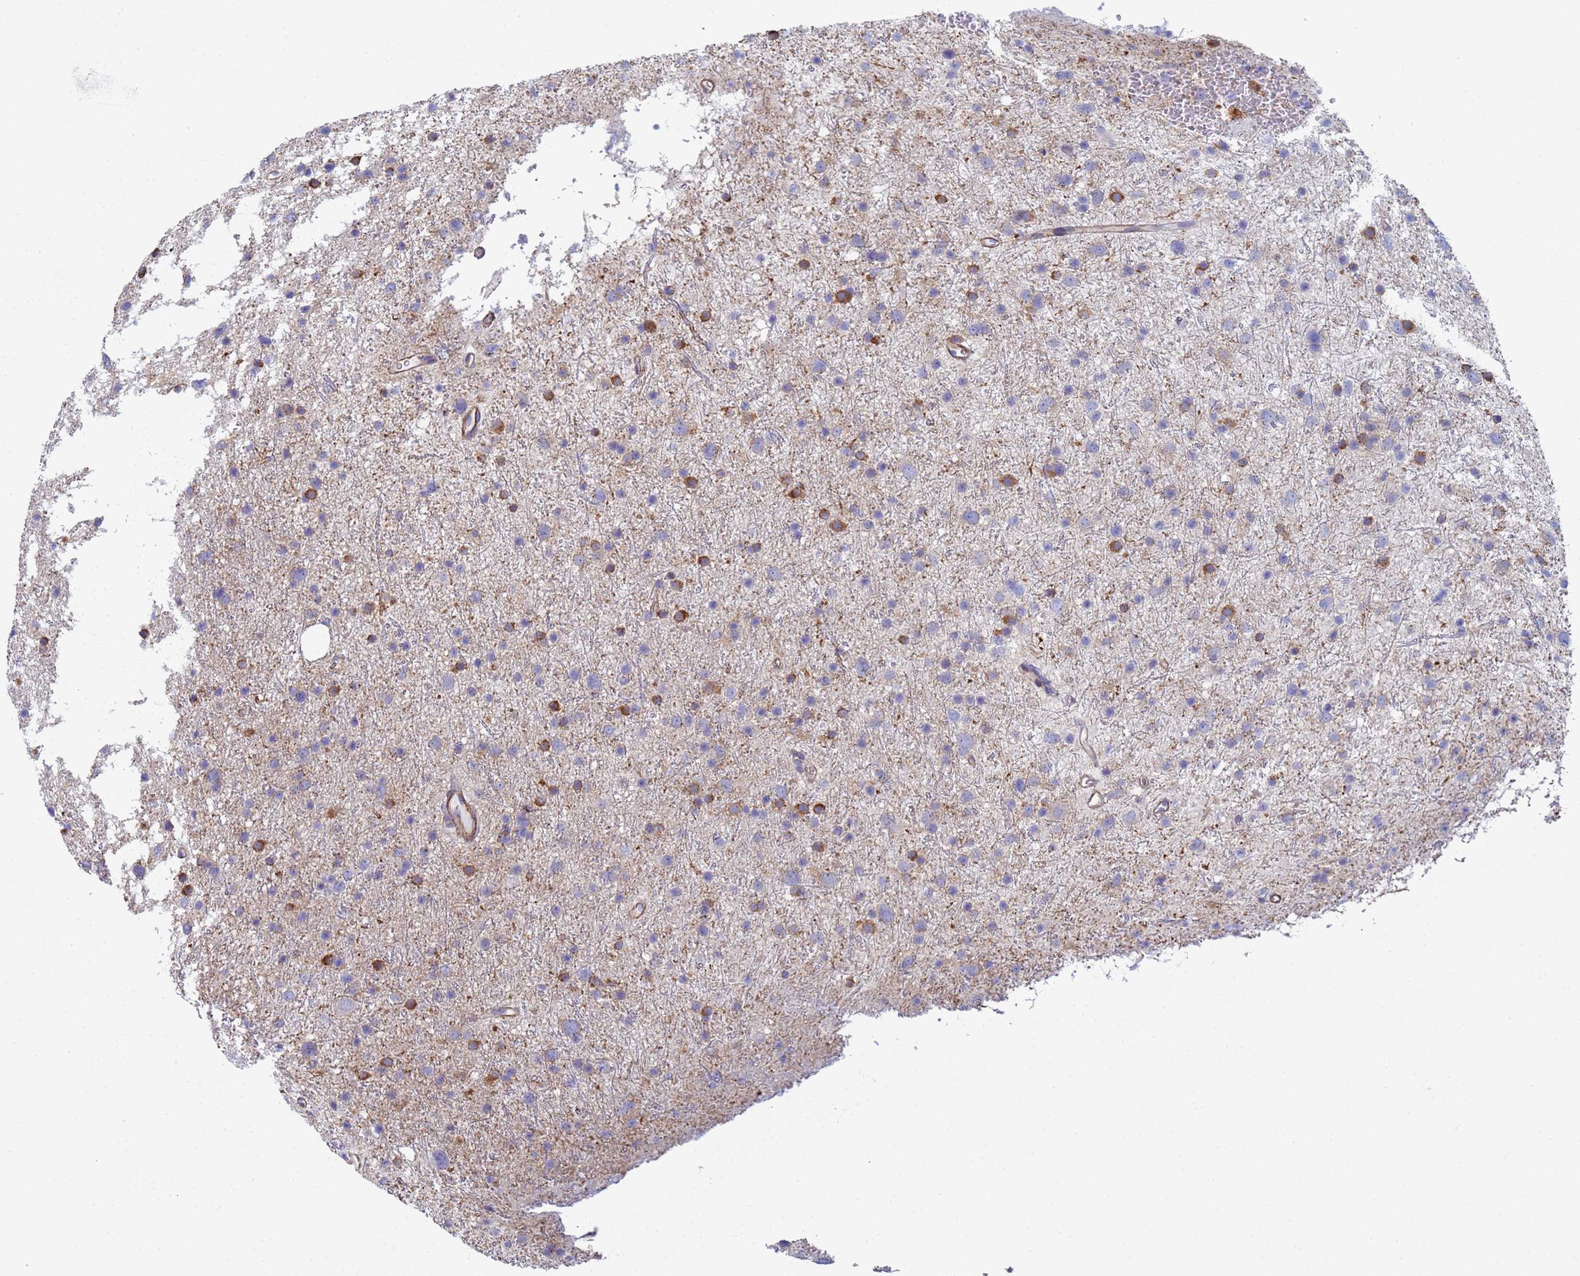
{"staining": {"intensity": "negative", "quantity": "none", "location": "none"}, "tissue": "glioma", "cell_type": "Tumor cells", "image_type": "cancer", "snomed": [{"axis": "morphology", "description": "Glioma, malignant, Low grade"}, {"axis": "topography", "description": "Cerebral cortex"}], "caption": "IHC of malignant glioma (low-grade) exhibits no positivity in tumor cells.", "gene": "ZNG1B", "patient": {"sex": "female", "age": 39}}